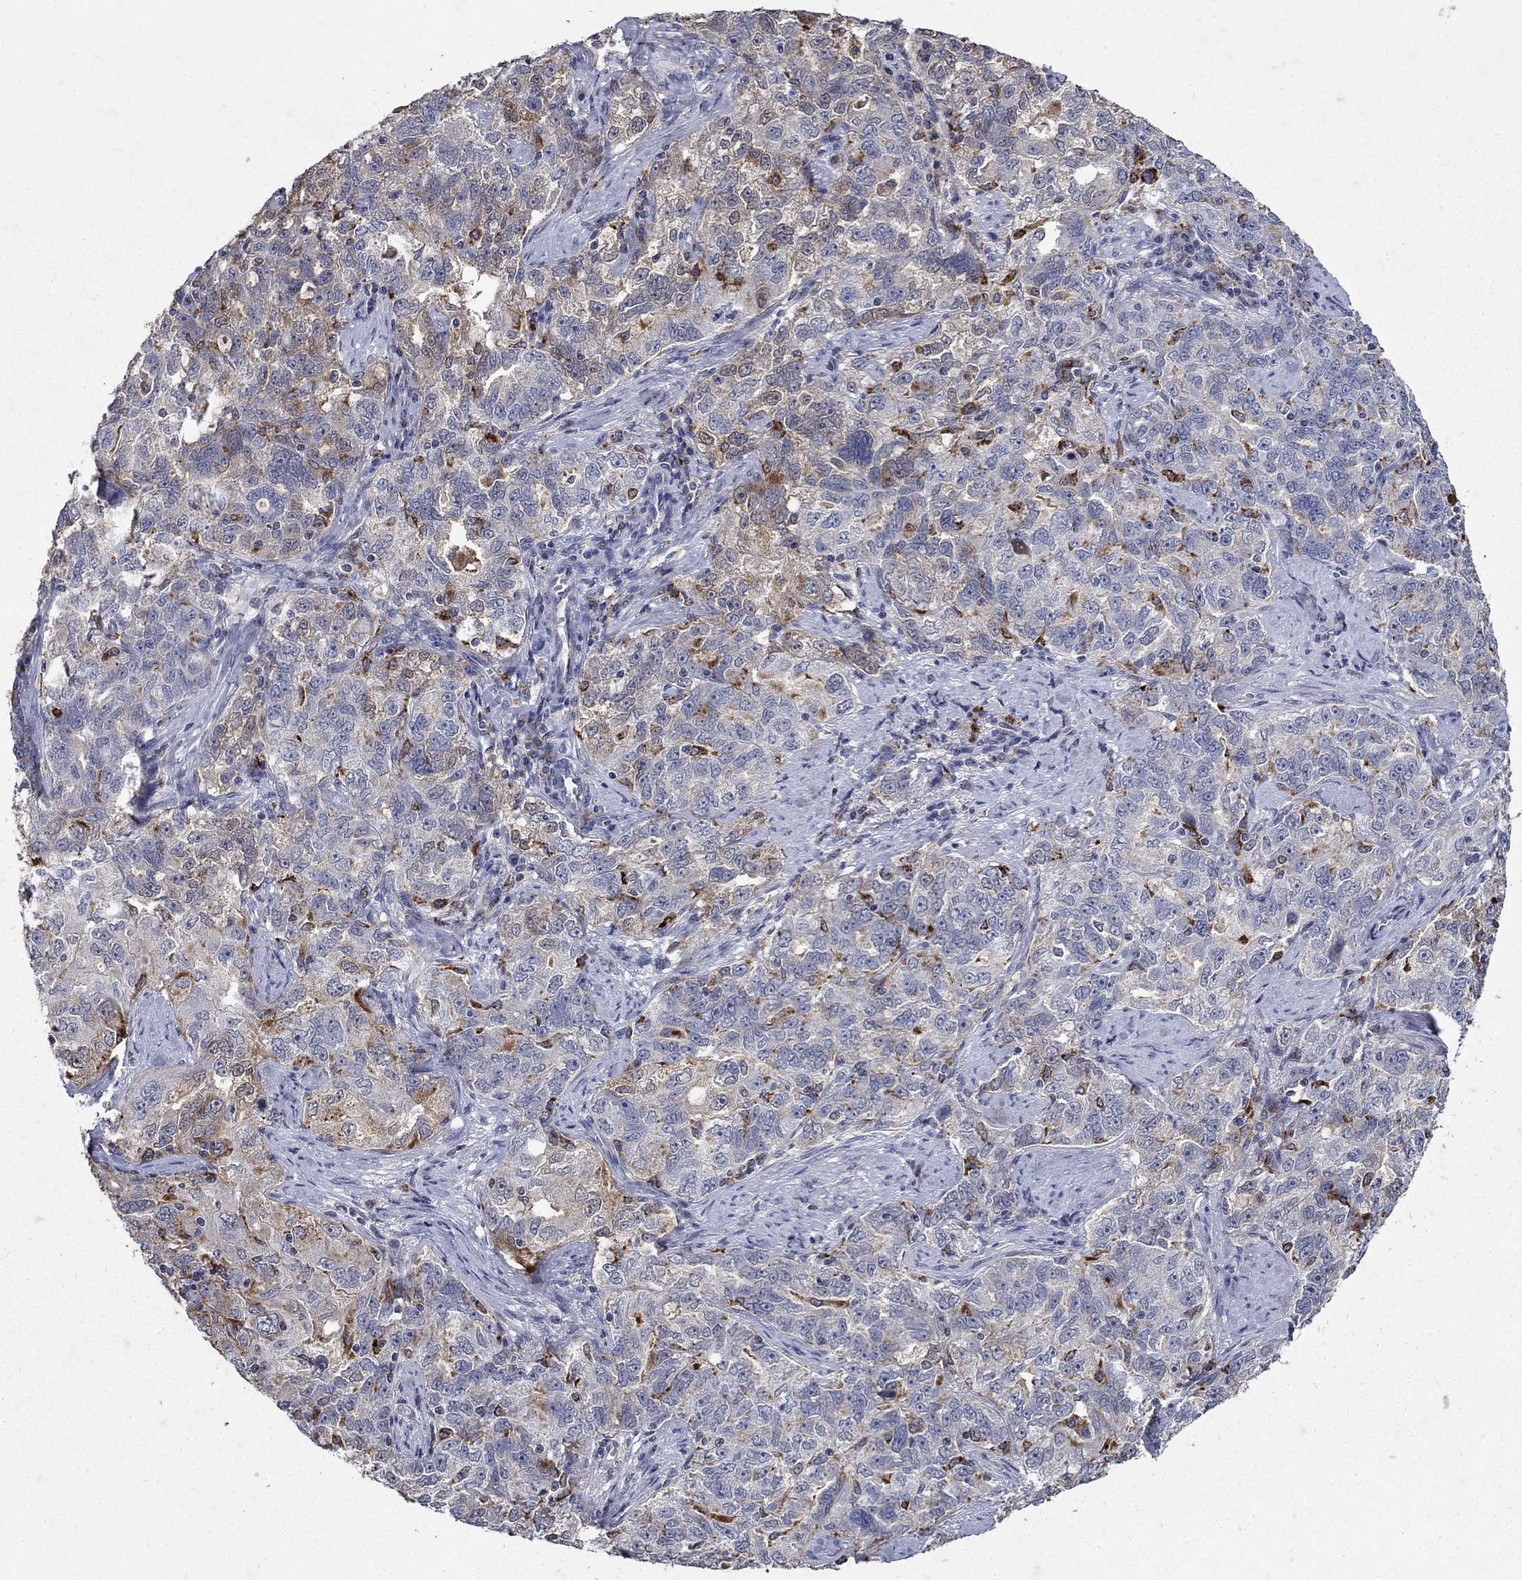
{"staining": {"intensity": "moderate", "quantity": "<25%", "location": "cytoplasmic/membranous"}, "tissue": "ovarian cancer", "cell_type": "Tumor cells", "image_type": "cancer", "snomed": [{"axis": "morphology", "description": "Cystadenocarcinoma, serous, NOS"}, {"axis": "topography", "description": "Ovary"}], "caption": "Ovarian cancer (serous cystadenocarcinoma) stained with a protein marker shows moderate staining in tumor cells.", "gene": "NPC2", "patient": {"sex": "female", "age": 51}}